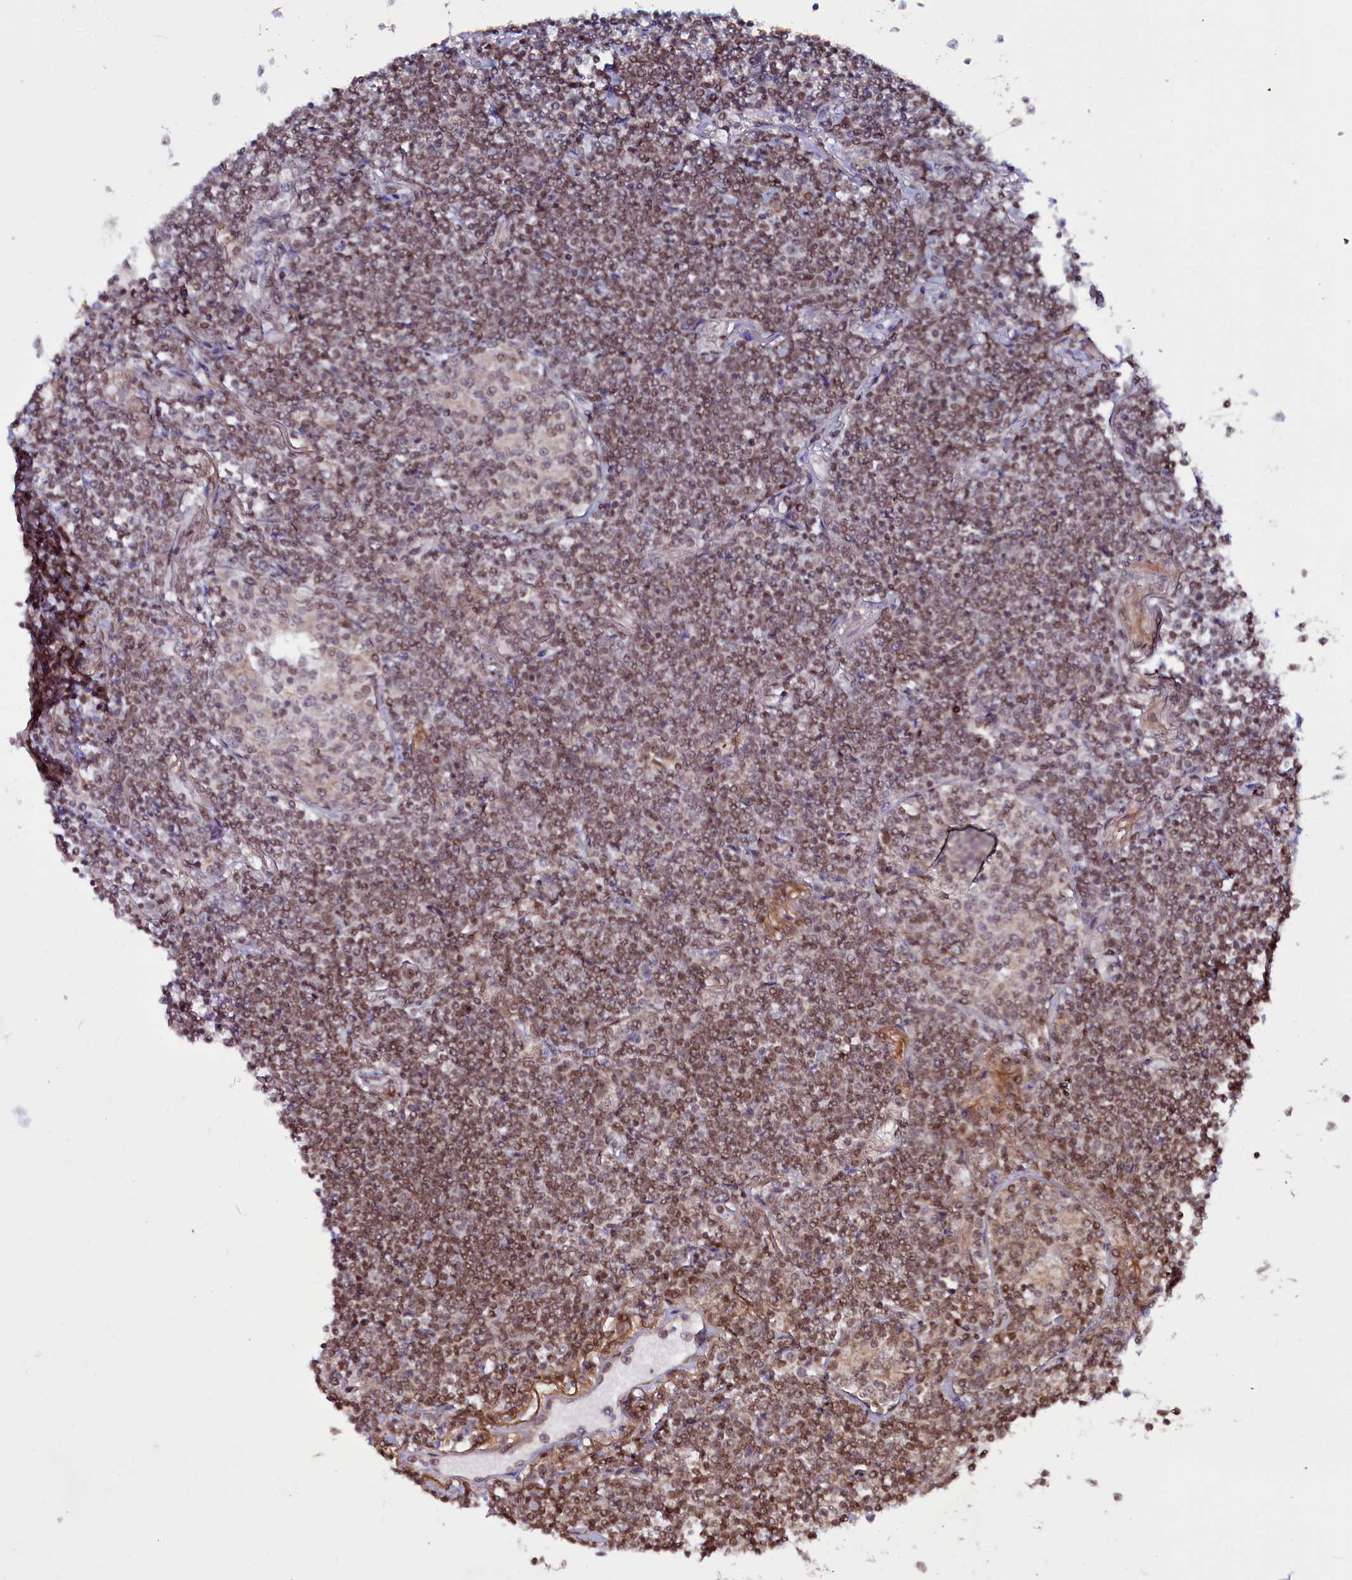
{"staining": {"intensity": "moderate", "quantity": ">75%", "location": "nuclear"}, "tissue": "lymphoma", "cell_type": "Tumor cells", "image_type": "cancer", "snomed": [{"axis": "morphology", "description": "Malignant lymphoma, non-Hodgkin's type, Low grade"}, {"axis": "topography", "description": "Lung"}], "caption": "Lymphoma tissue exhibits moderate nuclear staining in about >75% of tumor cells, visualized by immunohistochemistry.", "gene": "PHC3", "patient": {"sex": "female", "age": 71}}